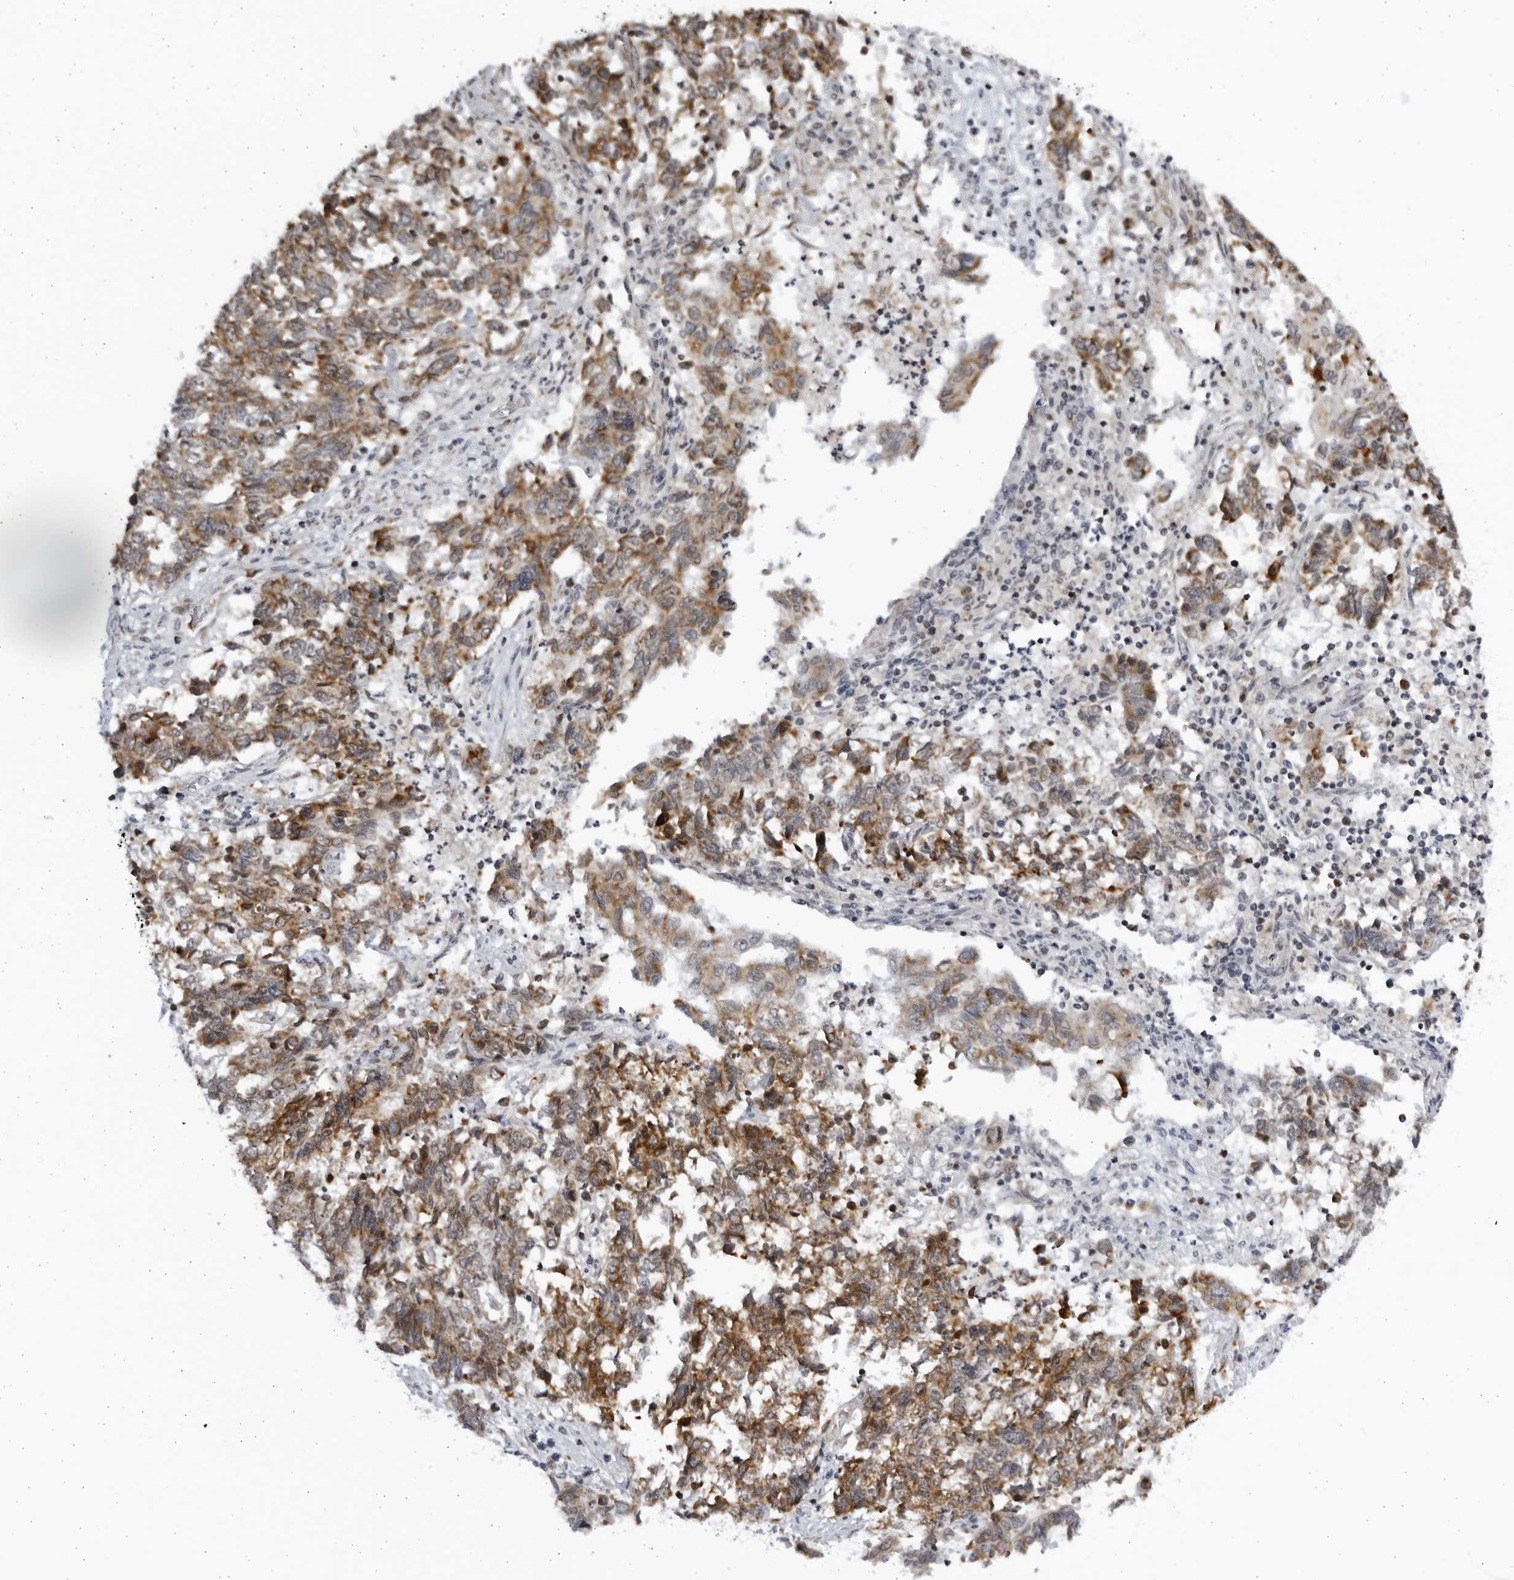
{"staining": {"intensity": "strong", "quantity": ">75%", "location": "cytoplasmic/membranous"}, "tissue": "endometrial cancer", "cell_type": "Tumor cells", "image_type": "cancer", "snomed": [{"axis": "morphology", "description": "Adenocarcinoma, NOS"}, {"axis": "topography", "description": "Endometrium"}], "caption": "Immunohistochemistry (IHC) of endometrial cancer (adenocarcinoma) reveals high levels of strong cytoplasmic/membranous staining in approximately >75% of tumor cells. The protein of interest is stained brown, and the nuclei are stained in blue (DAB IHC with brightfield microscopy, high magnification).", "gene": "SLC25A22", "patient": {"sex": "female", "age": 80}}